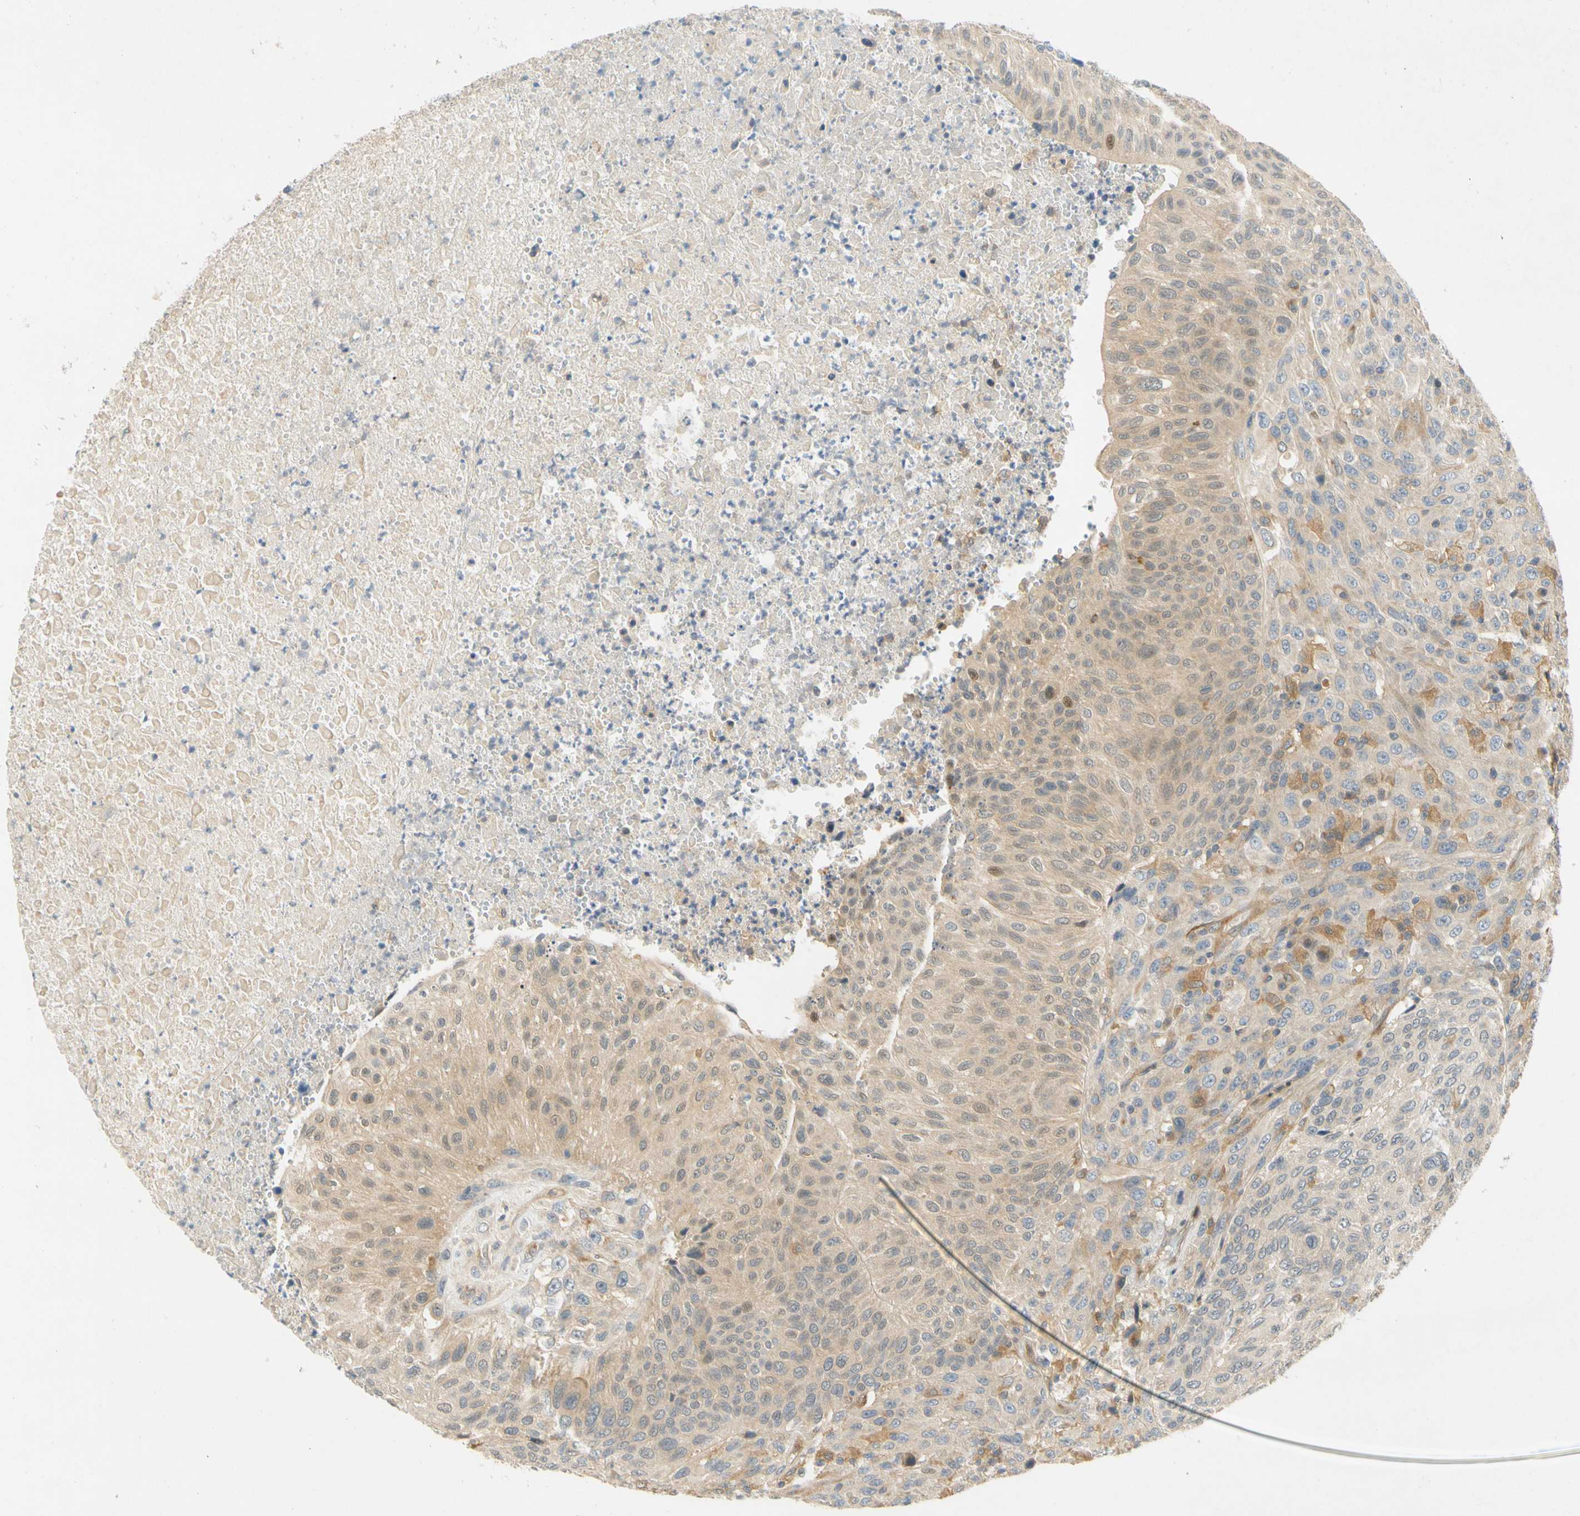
{"staining": {"intensity": "weak", "quantity": "25%-75%", "location": "cytoplasmic/membranous"}, "tissue": "urothelial cancer", "cell_type": "Tumor cells", "image_type": "cancer", "snomed": [{"axis": "morphology", "description": "Urothelial carcinoma, High grade"}, {"axis": "topography", "description": "Urinary bladder"}], "caption": "An image showing weak cytoplasmic/membranous staining in approximately 25%-75% of tumor cells in urothelial cancer, as visualized by brown immunohistochemical staining.", "gene": "GATD1", "patient": {"sex": "male", "age": 66}}